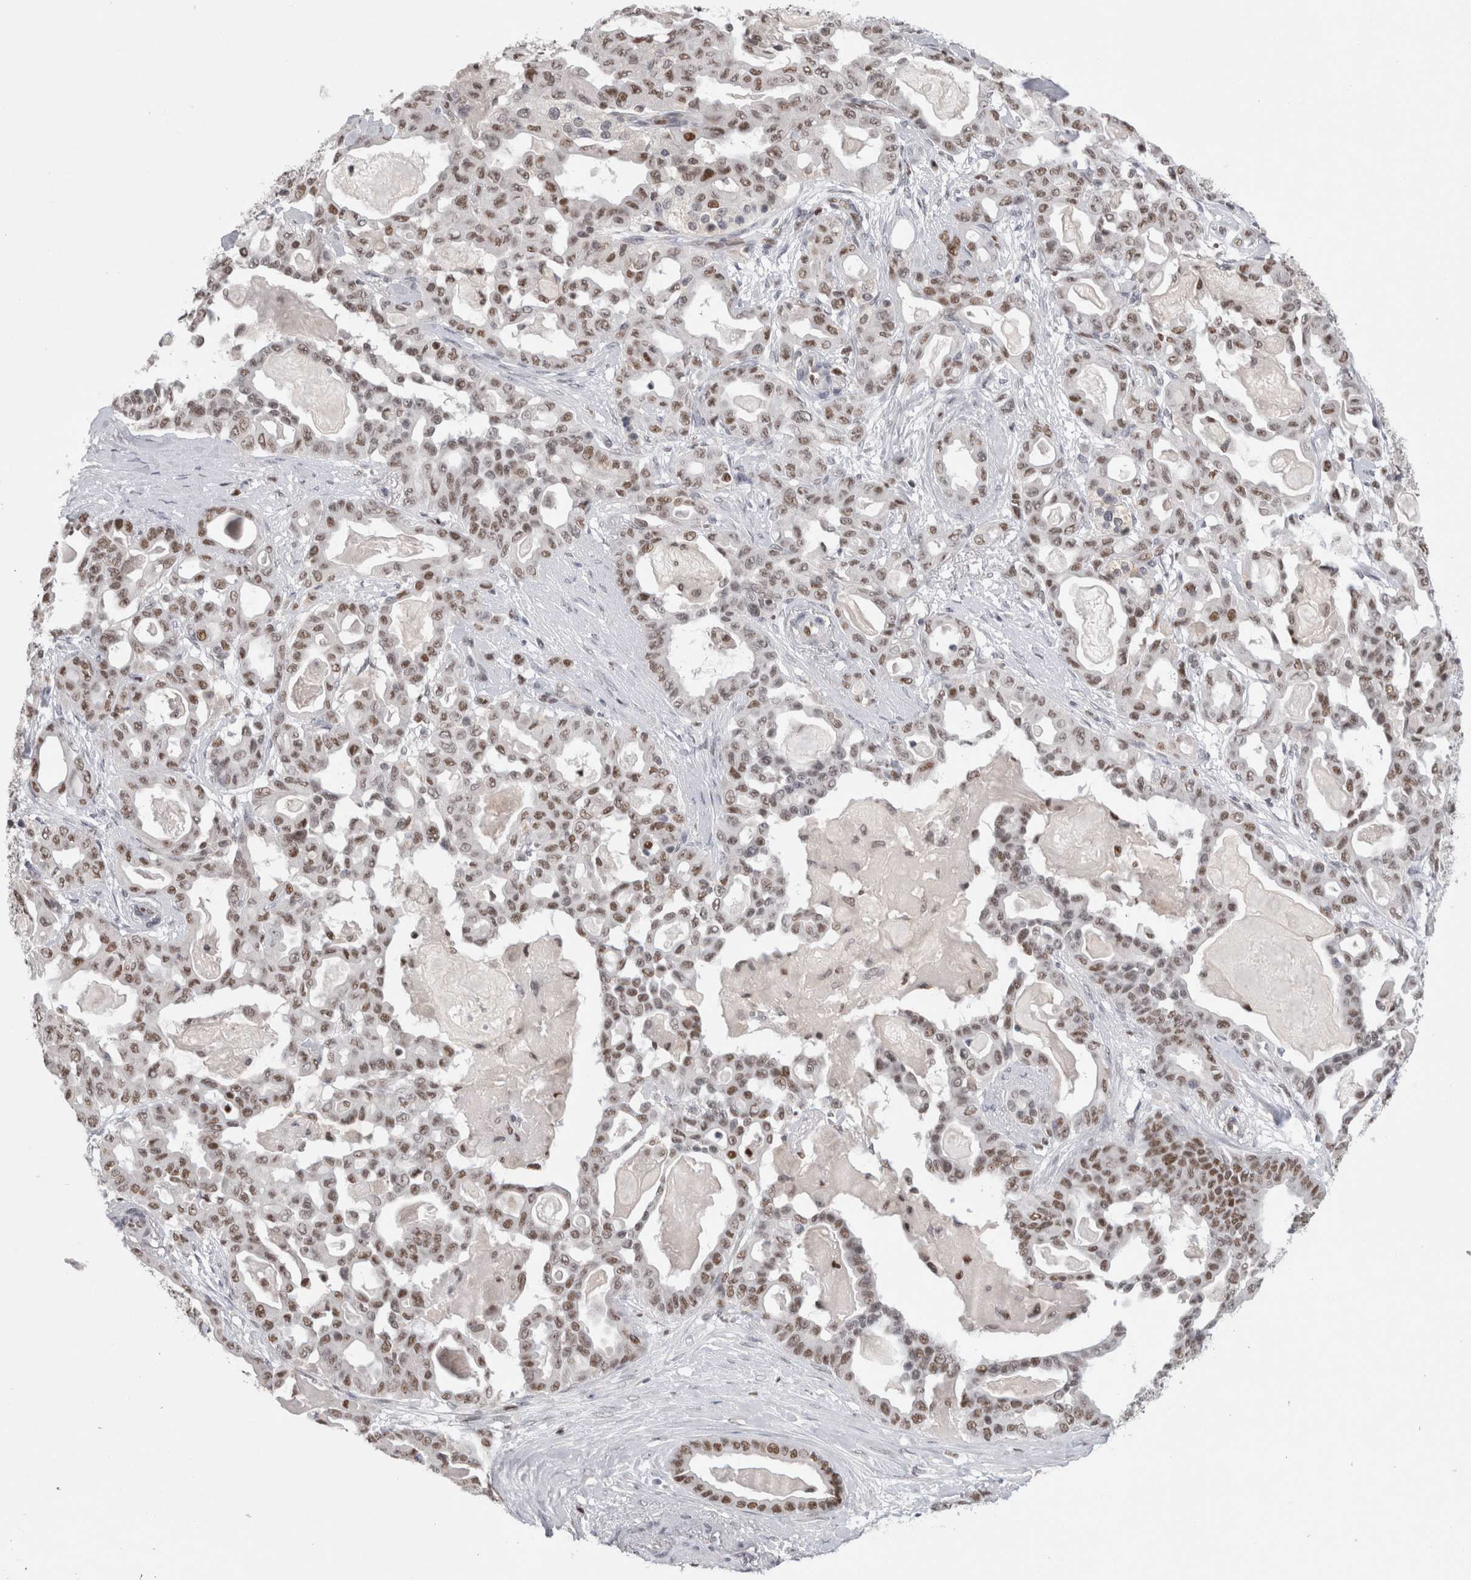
{"staining": {"intensity": "weak", "quantity": ">75%", "location": "nuclear"}, "tissue": "pancreatic cancer", "cell_type": "Tumor cells", "image_type": "cancer", "snomed": [{"axis": "morphology", "description": "Adenocarcinoma, NOS"}, {"axis": "topography", "description": "Pancreas"}], "caption": "Human pancreatic cancer stained with a brown dye demonstrates weak nuclear positive staining in about >75% of tumor cells.", "gene": "SRARP", "patient": {"sex": "male", "age": 63}}